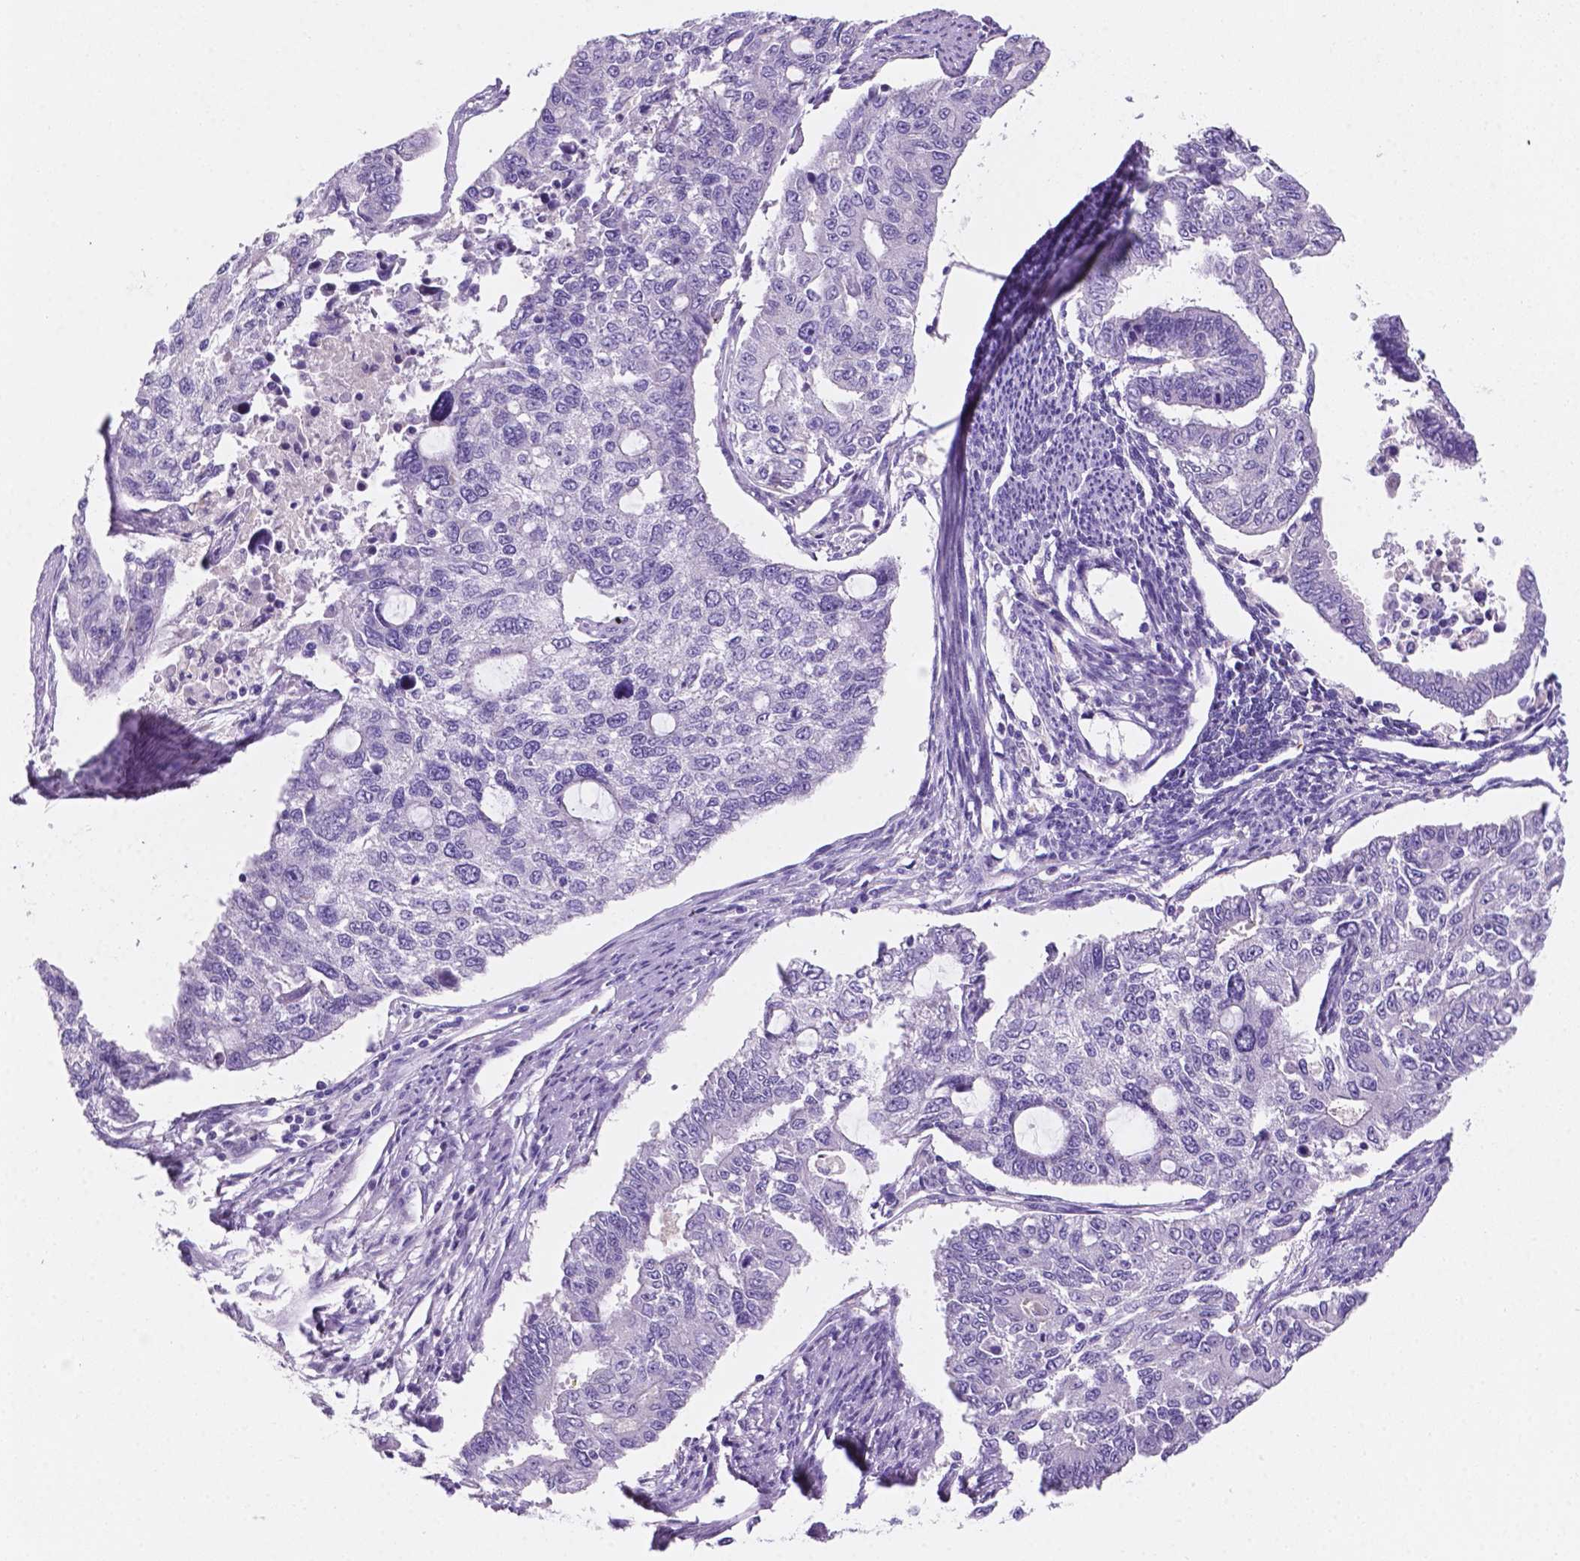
{"staining": {"intensity": "negative", "quantity": "none", "location": "none"}, "tissue": "endometrial cancer", "cell_type": "Tumor cells", "image_type": "cancer", "snomed": [{"axis": "morphology", "description": "Adenocarcinoma, NOS"}, {"axis": "topography", "description": "Uterus"}], "caption": "This is a histopathology image of immunohistochemistry staining of endometrial cancer, which shows no staining in tumor cells. The staining is performed using DAB (3,3'-diaminobenzidine) brown chromogen with nuclei counter-stained in using hematoxylin.", "gene": "EBLN2", "patient": {"sex": "female", "age": 59}}